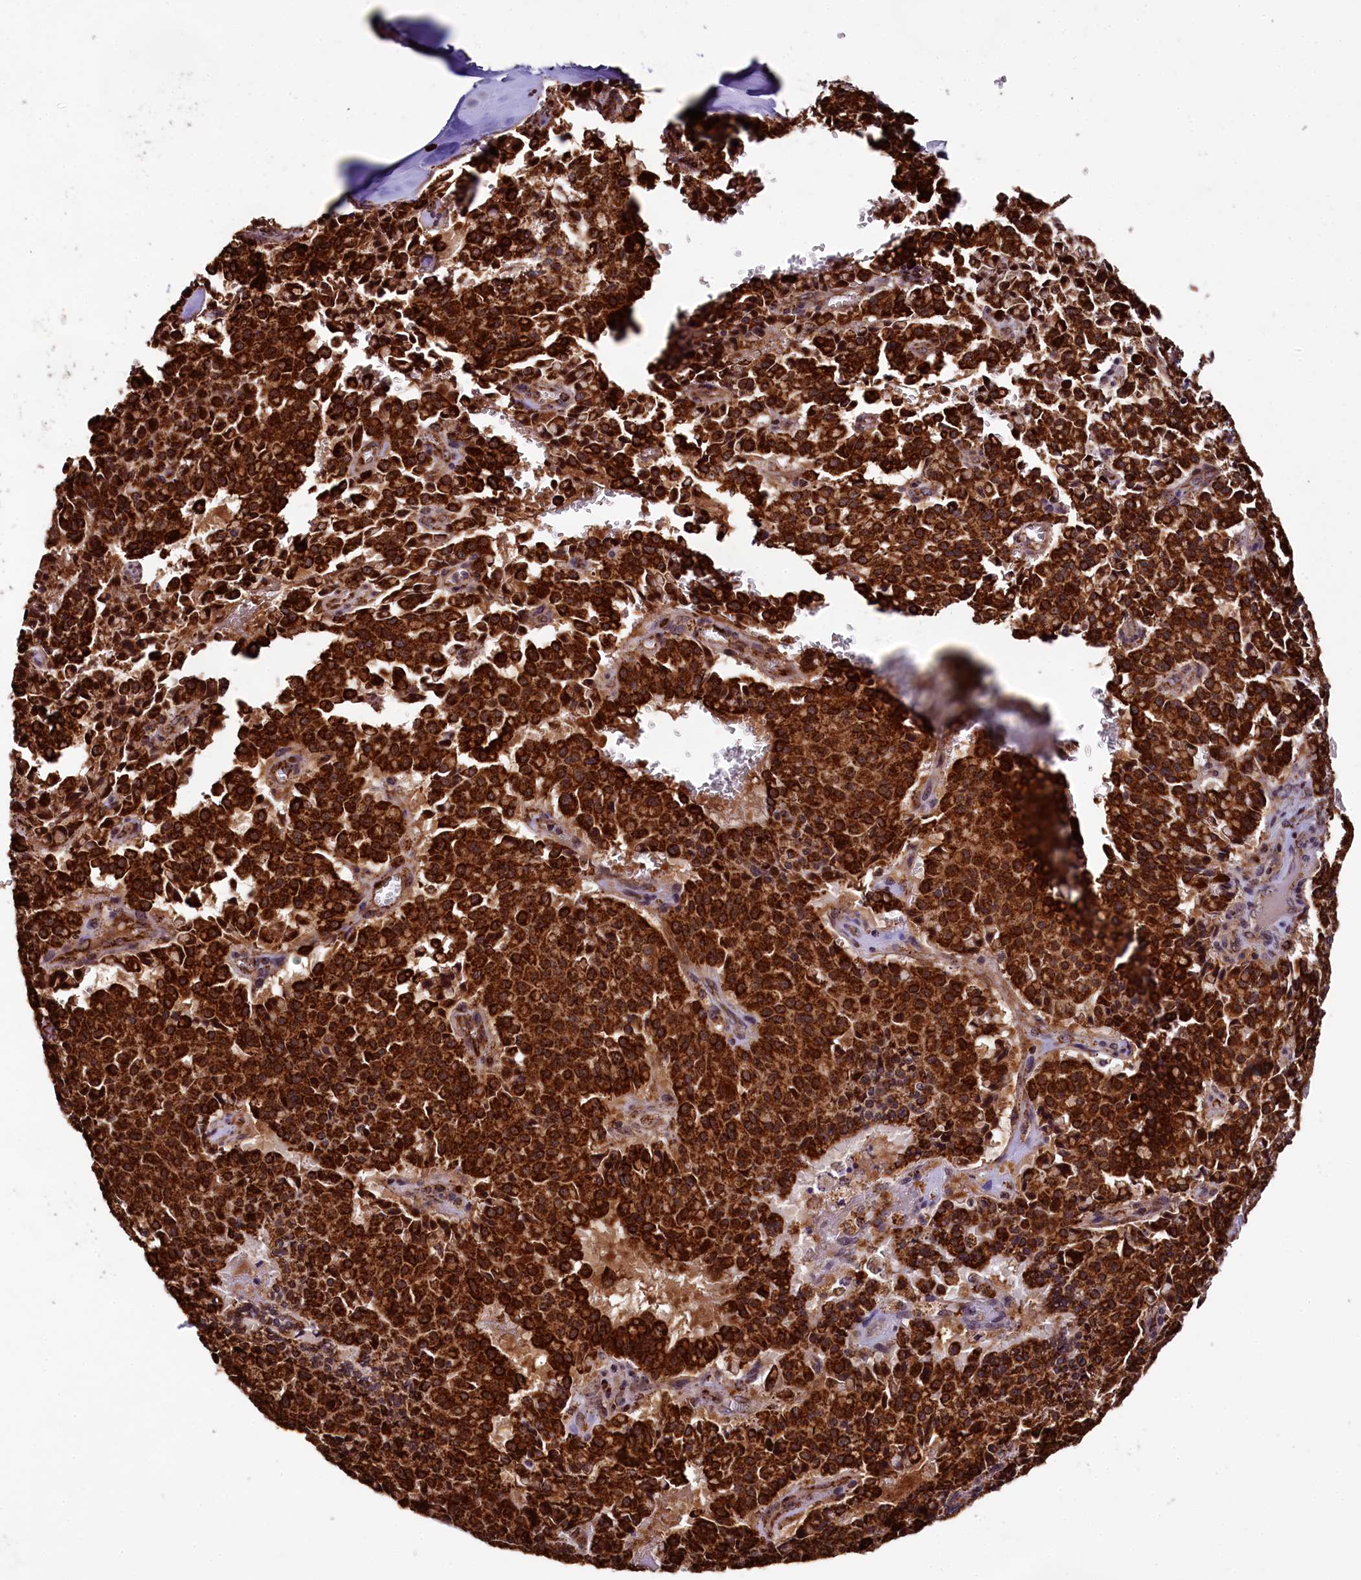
{"staining": {"intensity": "strong", "quantity": ">75%", "location": "cytoplasmic/membranous"}, "tissue": "pancreatic cancer", "cell_type": "Tumor cells", "image_type": "cancer", "snomed": [{"axis": "morphology", "description": "Adenocarcinoma, NOS"}, {"axis": "topography", "description": "Pancreas"}], "caption": "Strong cytoplasmic/membranous expression is appreciated in about >75% of tumor cells in pancreatic cancer.", "gene": "KLC2", "patient": {"sex": "male", "age": 65}}